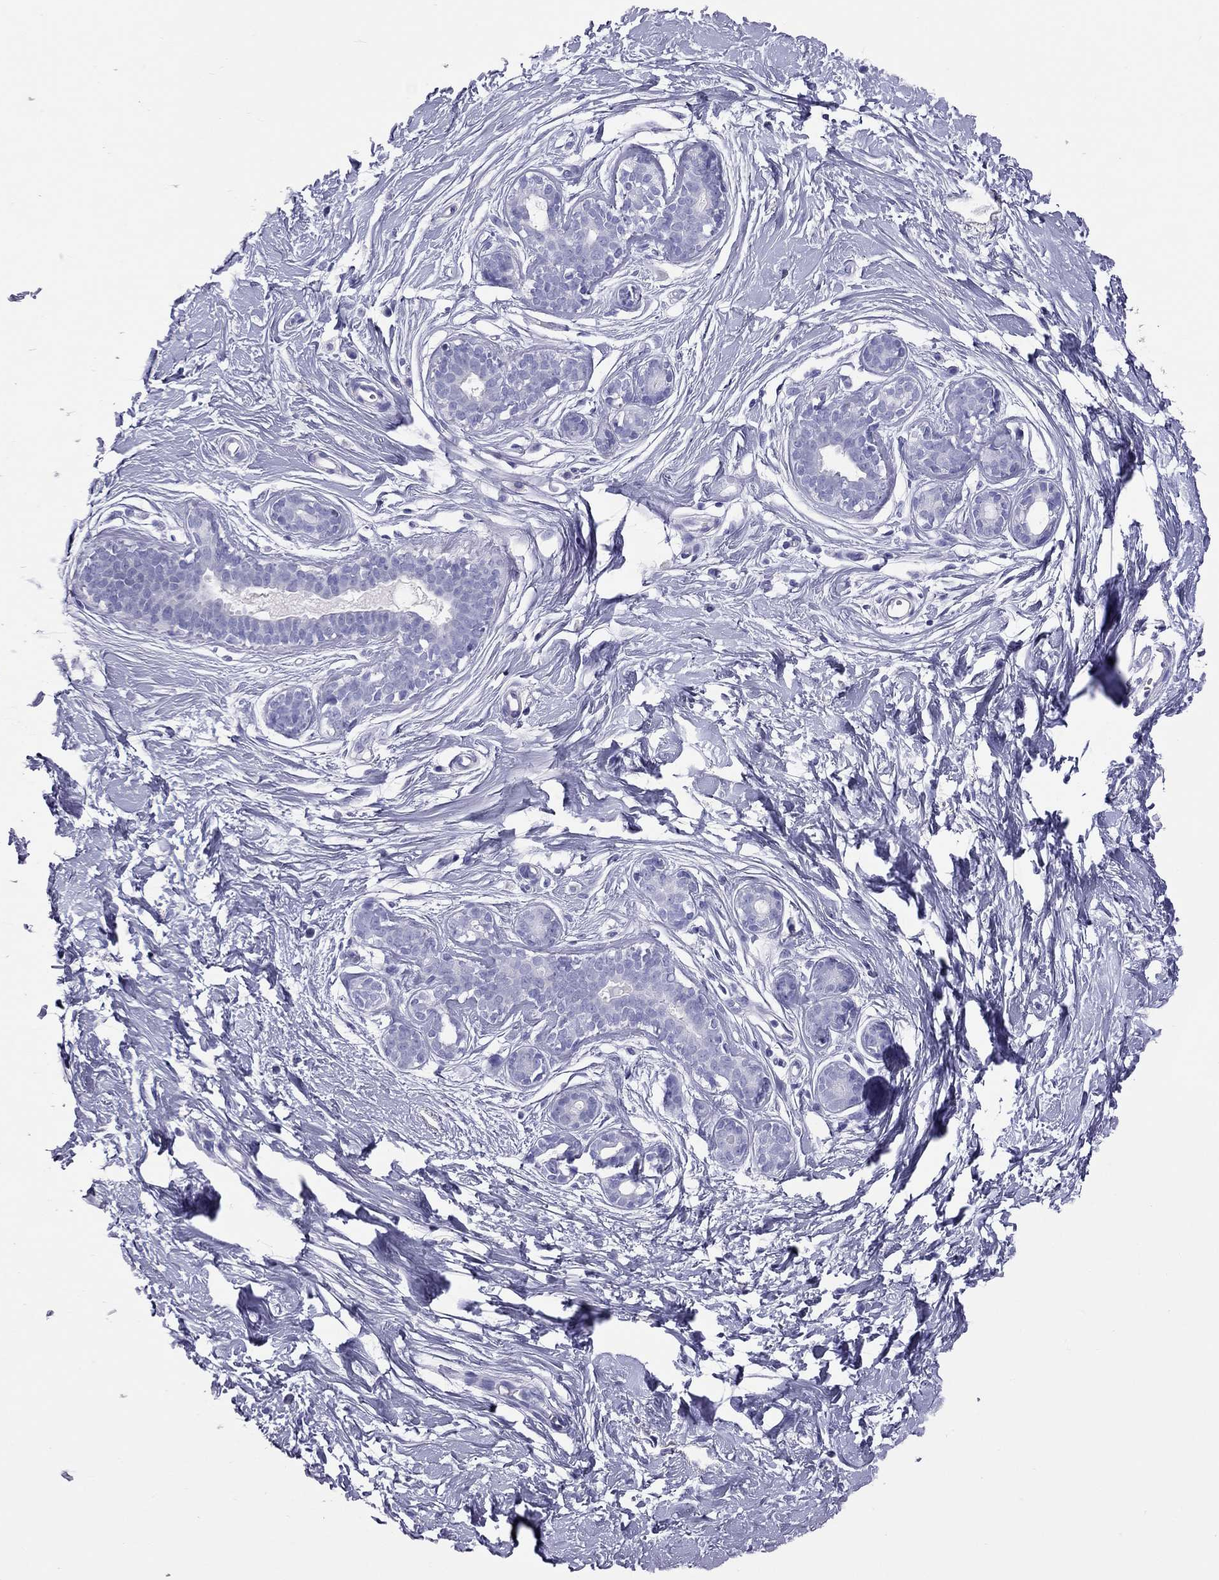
{"staining": {"intensity": "negative", "quantity": "none", "location": "none"}, "tissue": "breast", "cell_type": "Adipocytes", "image_type": "normal", "snomed": [{"axis": "morphology", "description": "Normal tissue, NOS"}, {"axis": "topography", "description": "Breast"}], "caption": "A photomicrograph of human breast is negative for staining in adipocytes. (Brightfield microscopy of DAB immunohistochemistry at high magnification).", "gene": "PSMB11", "patient": {"sex": "female", "age": 37}}